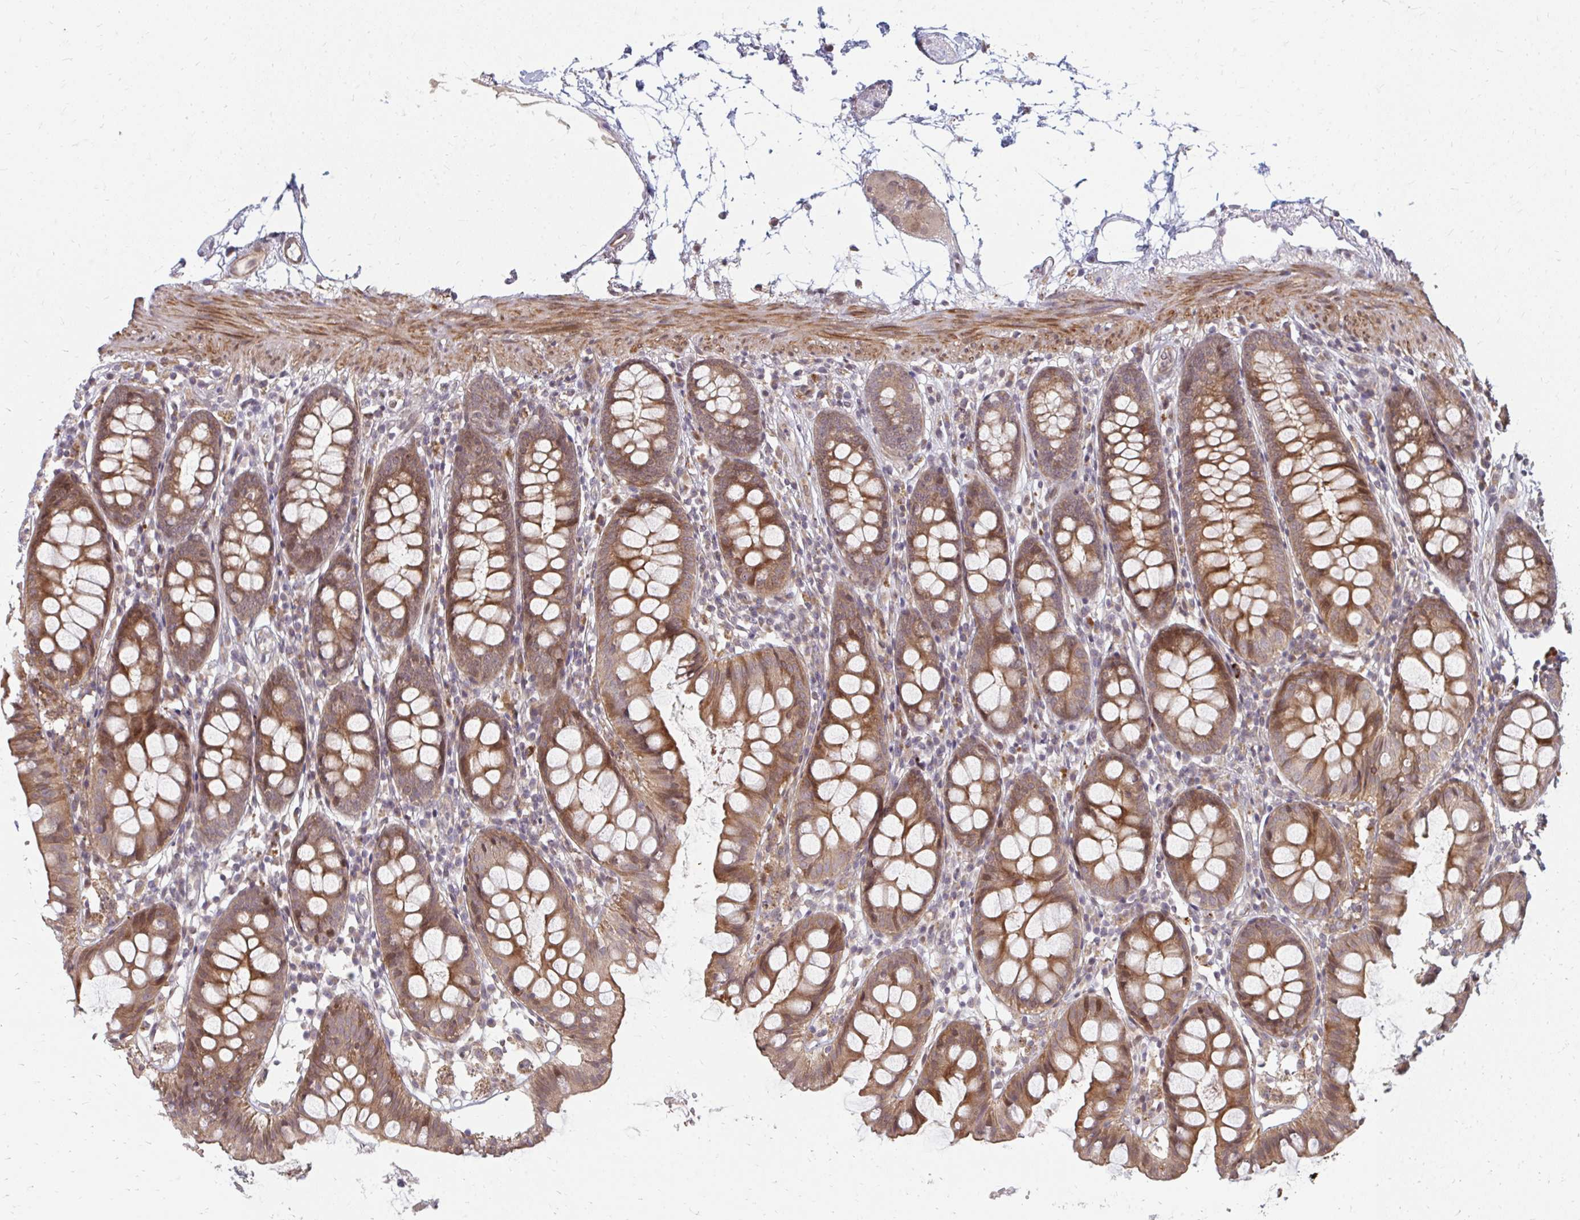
{"staining": {"intensity": "moderate", "quantity": ">75%", "location": "cytoplasmic/membranous"}, "tissue": "colon", "cell_type": "Endothelial cells", "image_type": "normal", "snomed": [{"axis": "morphology", "description": "Normal tissue, NOS"}, {"axis": "topography", "description": "Colon"}], "caption": "IHC (DAB) staining of benign human colon reveals moderate cytoplasmic/membranous protein staining in approximately >75% of endothelial cells. (IHC, brightfield microscopy, high magnification).", "gene": "ZNF285", "patient": {"sex": "female", "age": 84}}